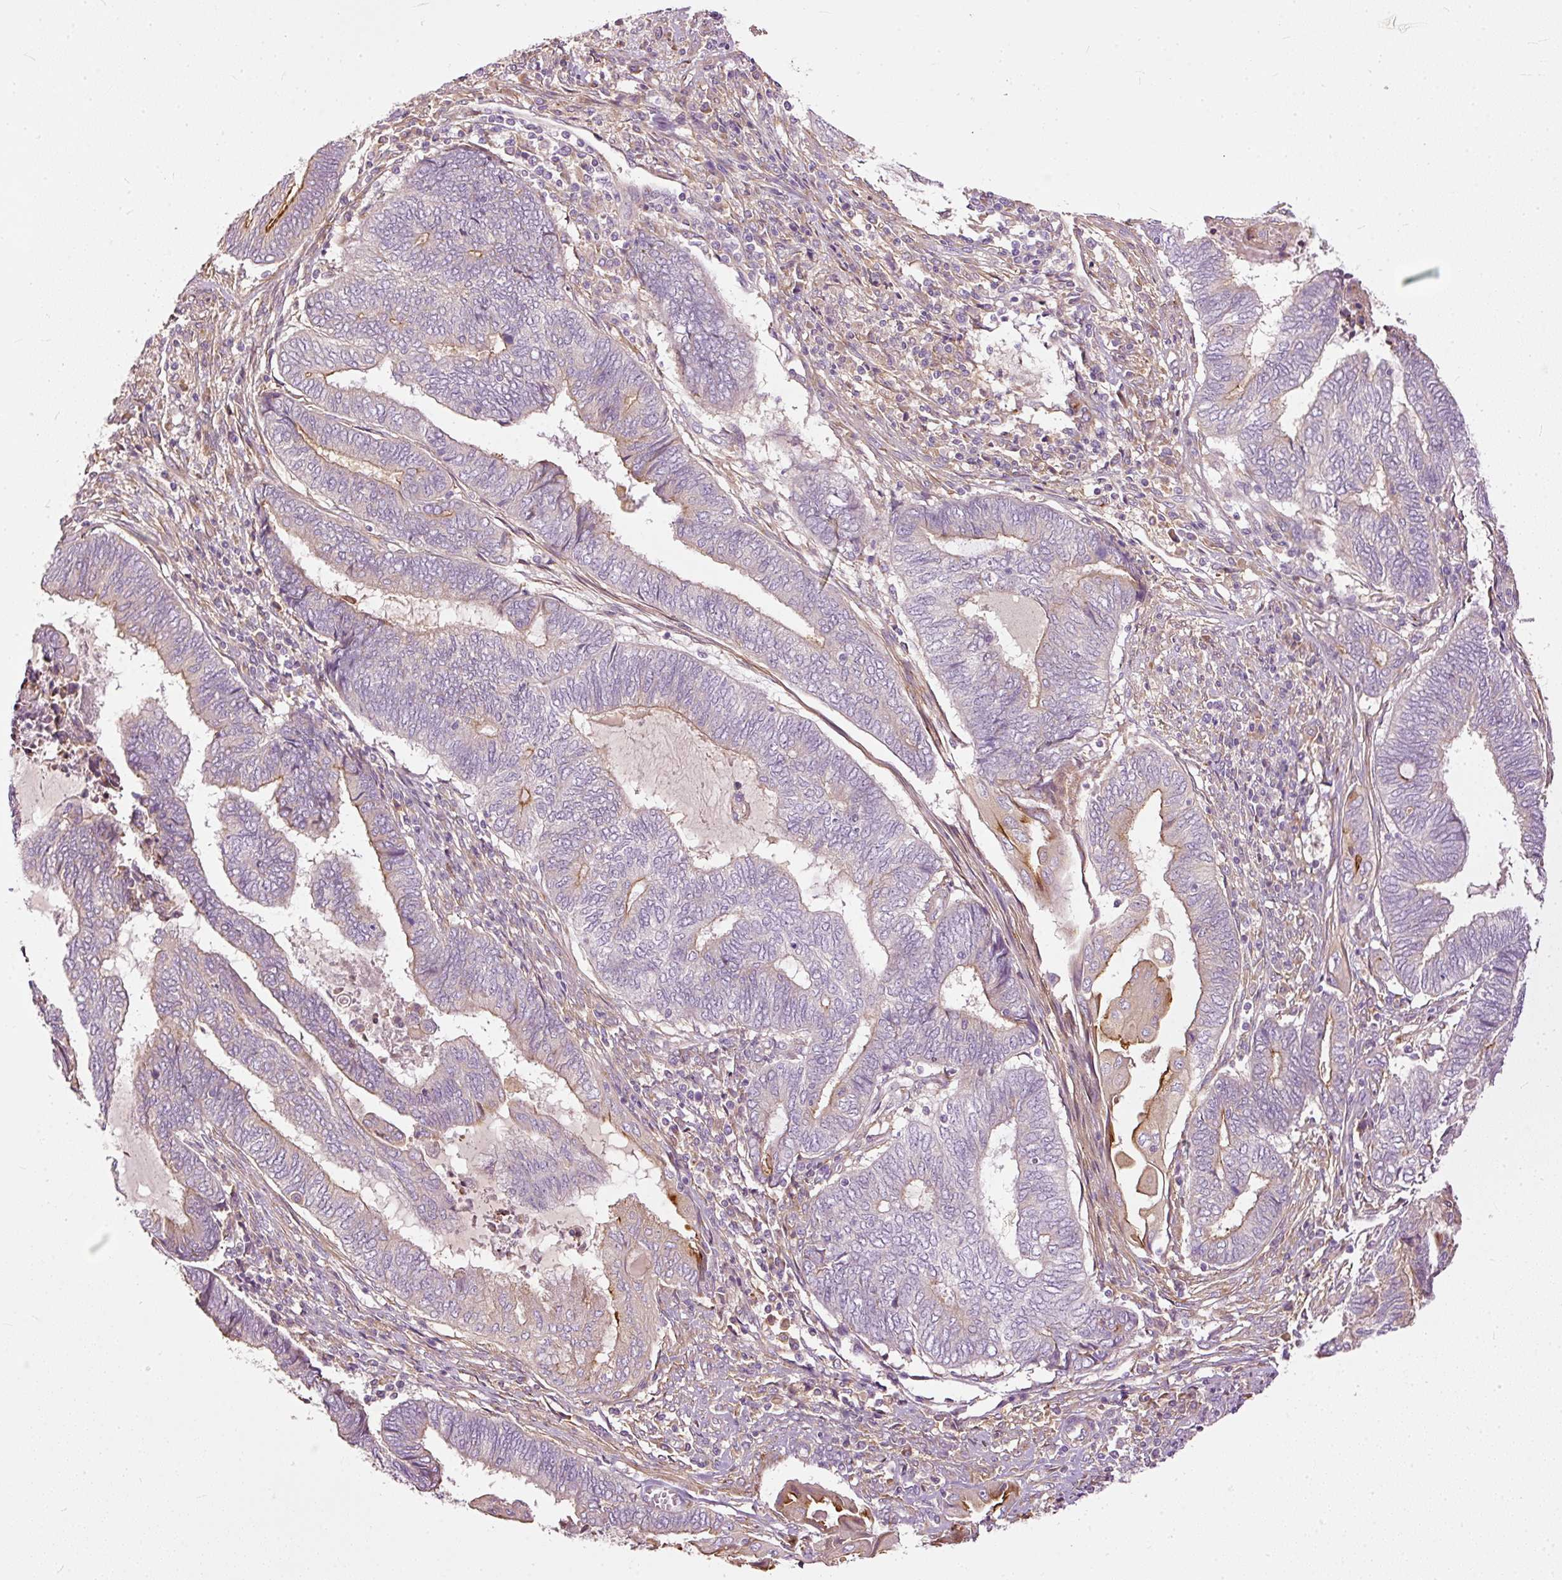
{"staining": {"intensity": "weak", "quantity": "<25%", "location": "cytoplasmic/membranous"}, "tissue": "endometrial cancer", "cell_type": "Tumor cells", "image_type": "cancer", "snomed": [{"axis": "morphology", "description": "Adenocarcinoma, NOS"}, {"axis": "topography", "description": "Uterus"}, {"axis": "topography", "description": "Endometrium"}], "caption": "An IHC micrograph of adenocarcinoma (endometrial) is shown. There is no staining in tumor cells of adenocarcinoma (endometrial). Brightfield microscopy of immunohistochemistry (IHC) stained with DAB (3,3'-diaminobenzidine) (brown) and hematoxylin (blue), captured at high magnification.", "gene": "PAQR9", "patient": {"sex": "female", "age": 70}}